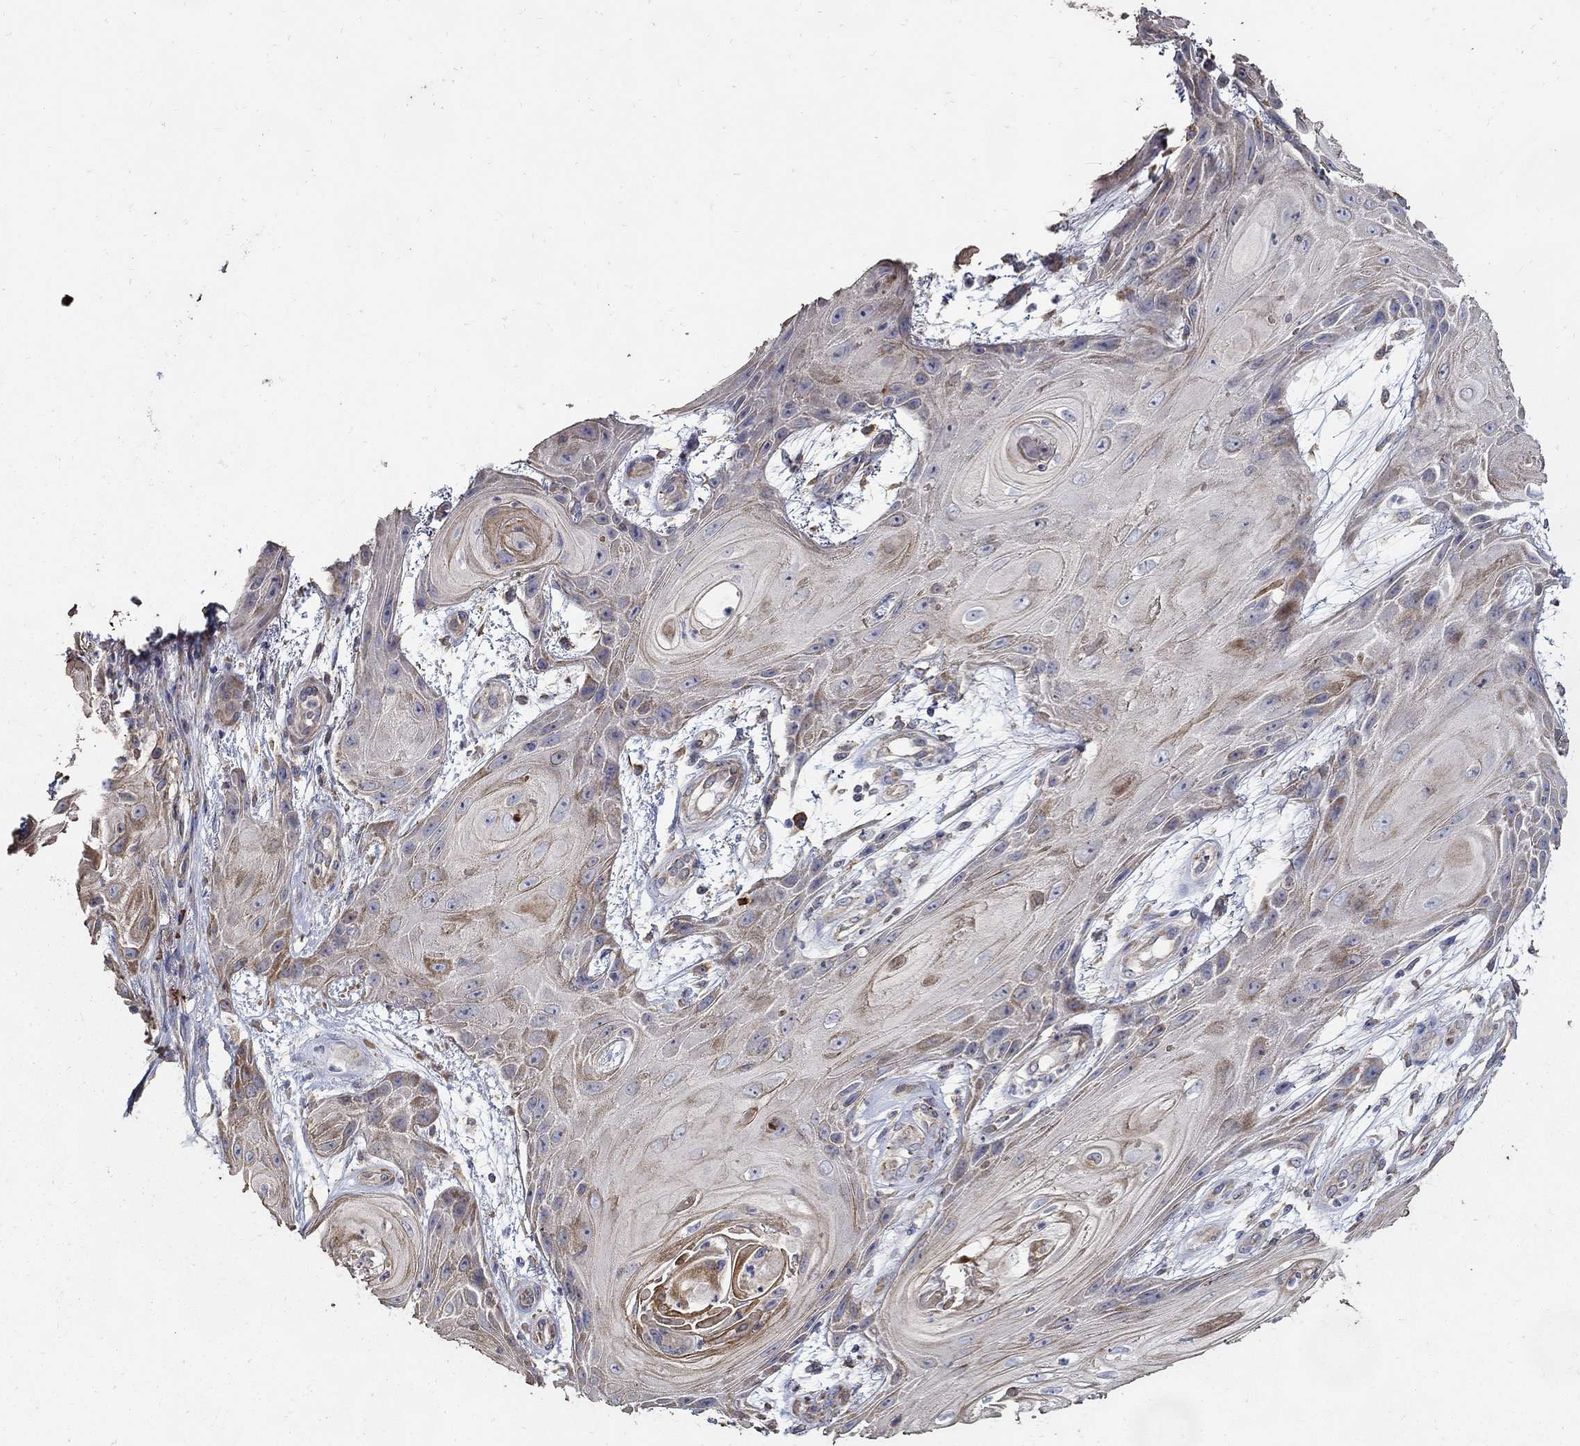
{"staining": {"intensity": "moderate", "quantity": "25%-75%", "location": "cytoplasmic/membranous"}, "tissue": "skin cancer", "cell_type": "Tumor cells", "image_type": "cancer", "snomed": [{"axis": "morphology", "description": "Squamous cell carcinoma, NOS"}, {"axis": "topography", "description": "Skin"}], "caption": "Skin cancer tissue demonstrates moderate cytoplasmic/membranous positivity in approximately 25%-75% of tumor cells", "gene": "EMILIN3", "patient": {"sex": "male", "age": 62}}